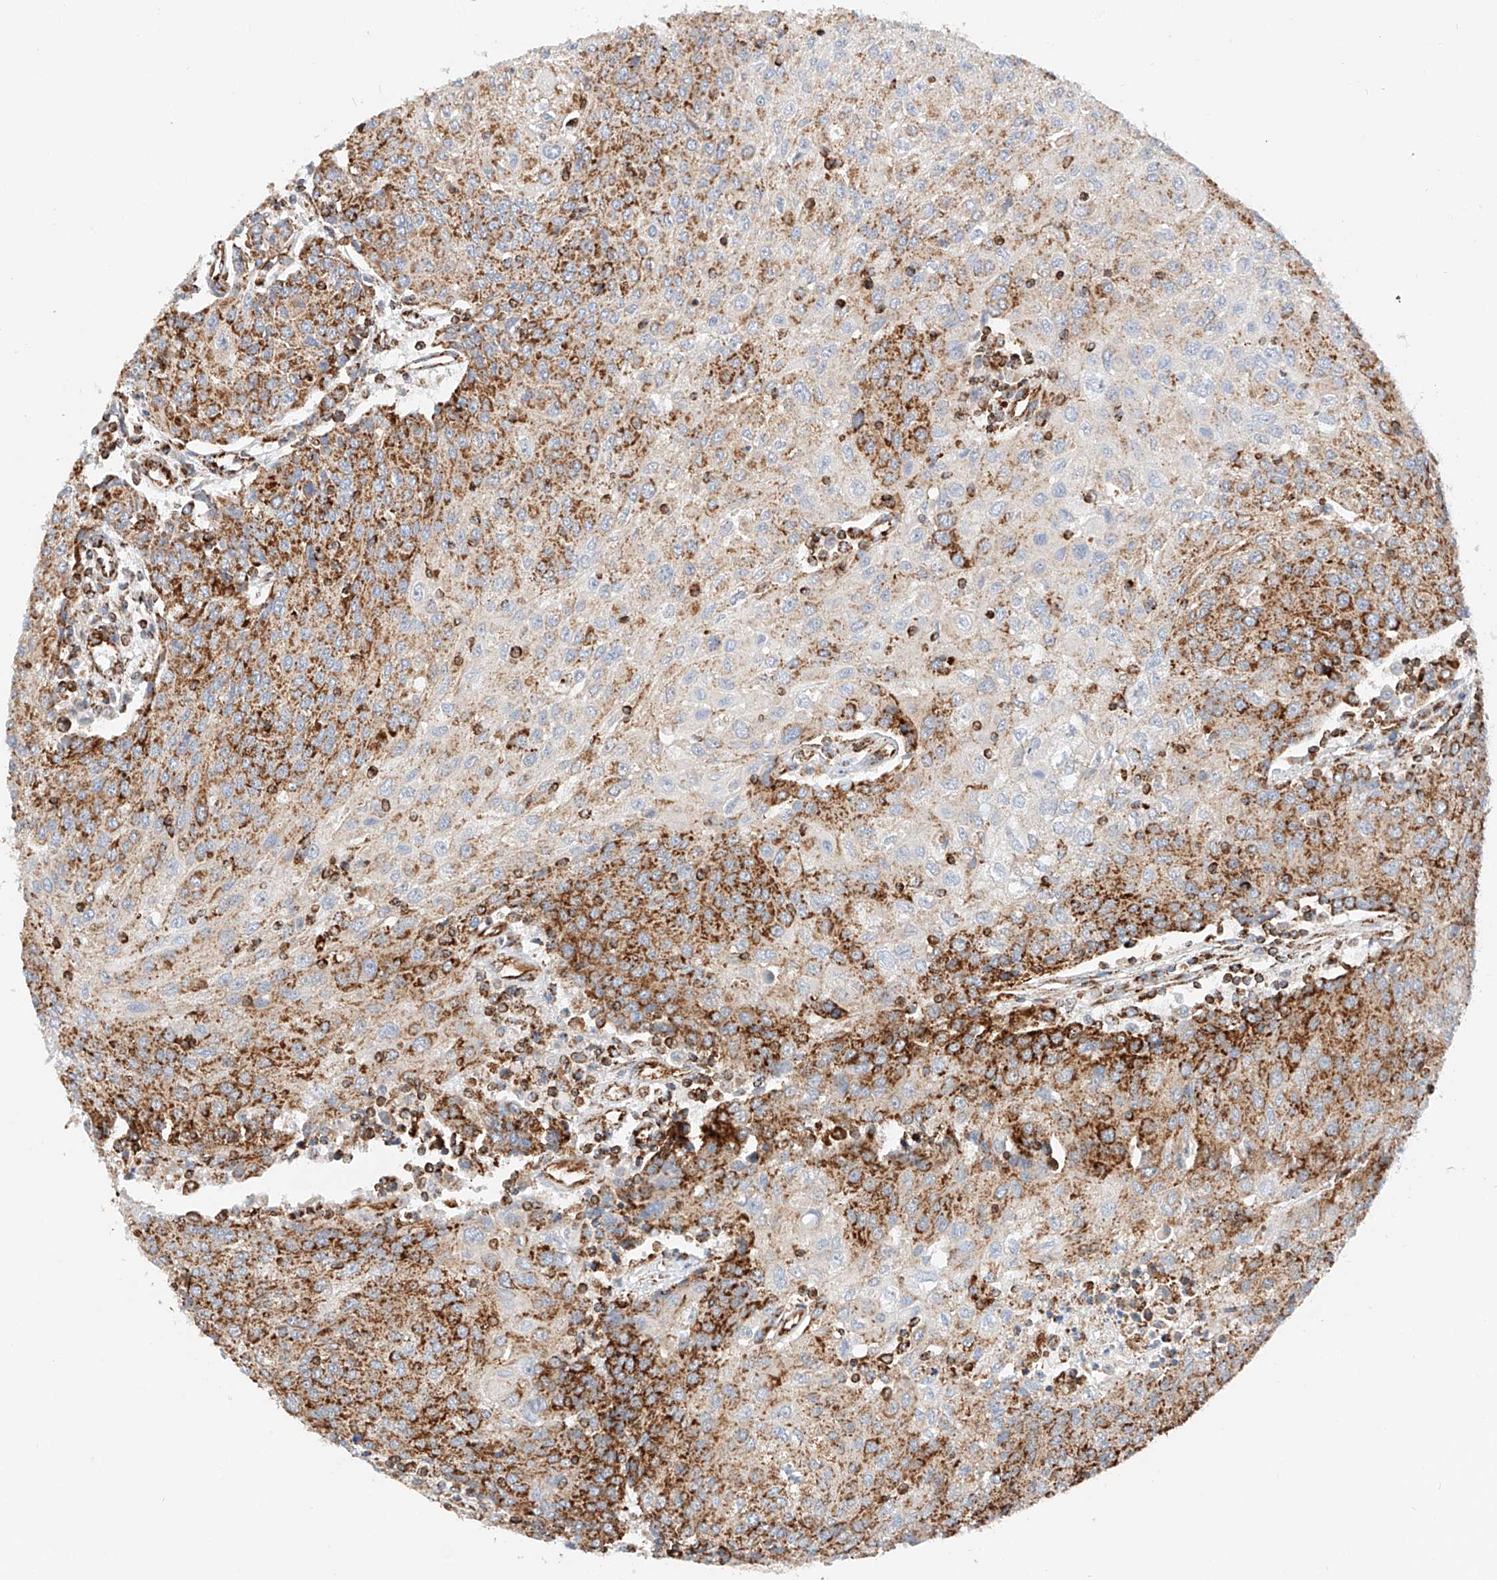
{"staining": {"intensity": "strong", "quantity": "25%-75%", "location": "cytoplasmic/membranous"}, "tissue": "urothelial cancer", "cell_type": "Tumor cells", "image_type": "cancer", "snomed": [{"axis": "morphology", "description": "Urothelial carcinoma, High grade"}, {"axis": "topography", "description": "Urinary bladder"}], "caption": "A brown stain shows strong cytoplasmic/membranous staining of a protein in human high-grade urothelial carcinoma tumor cells.", "gene": "NDUFV3", "patient": {"sex": "female", "age": 85}}